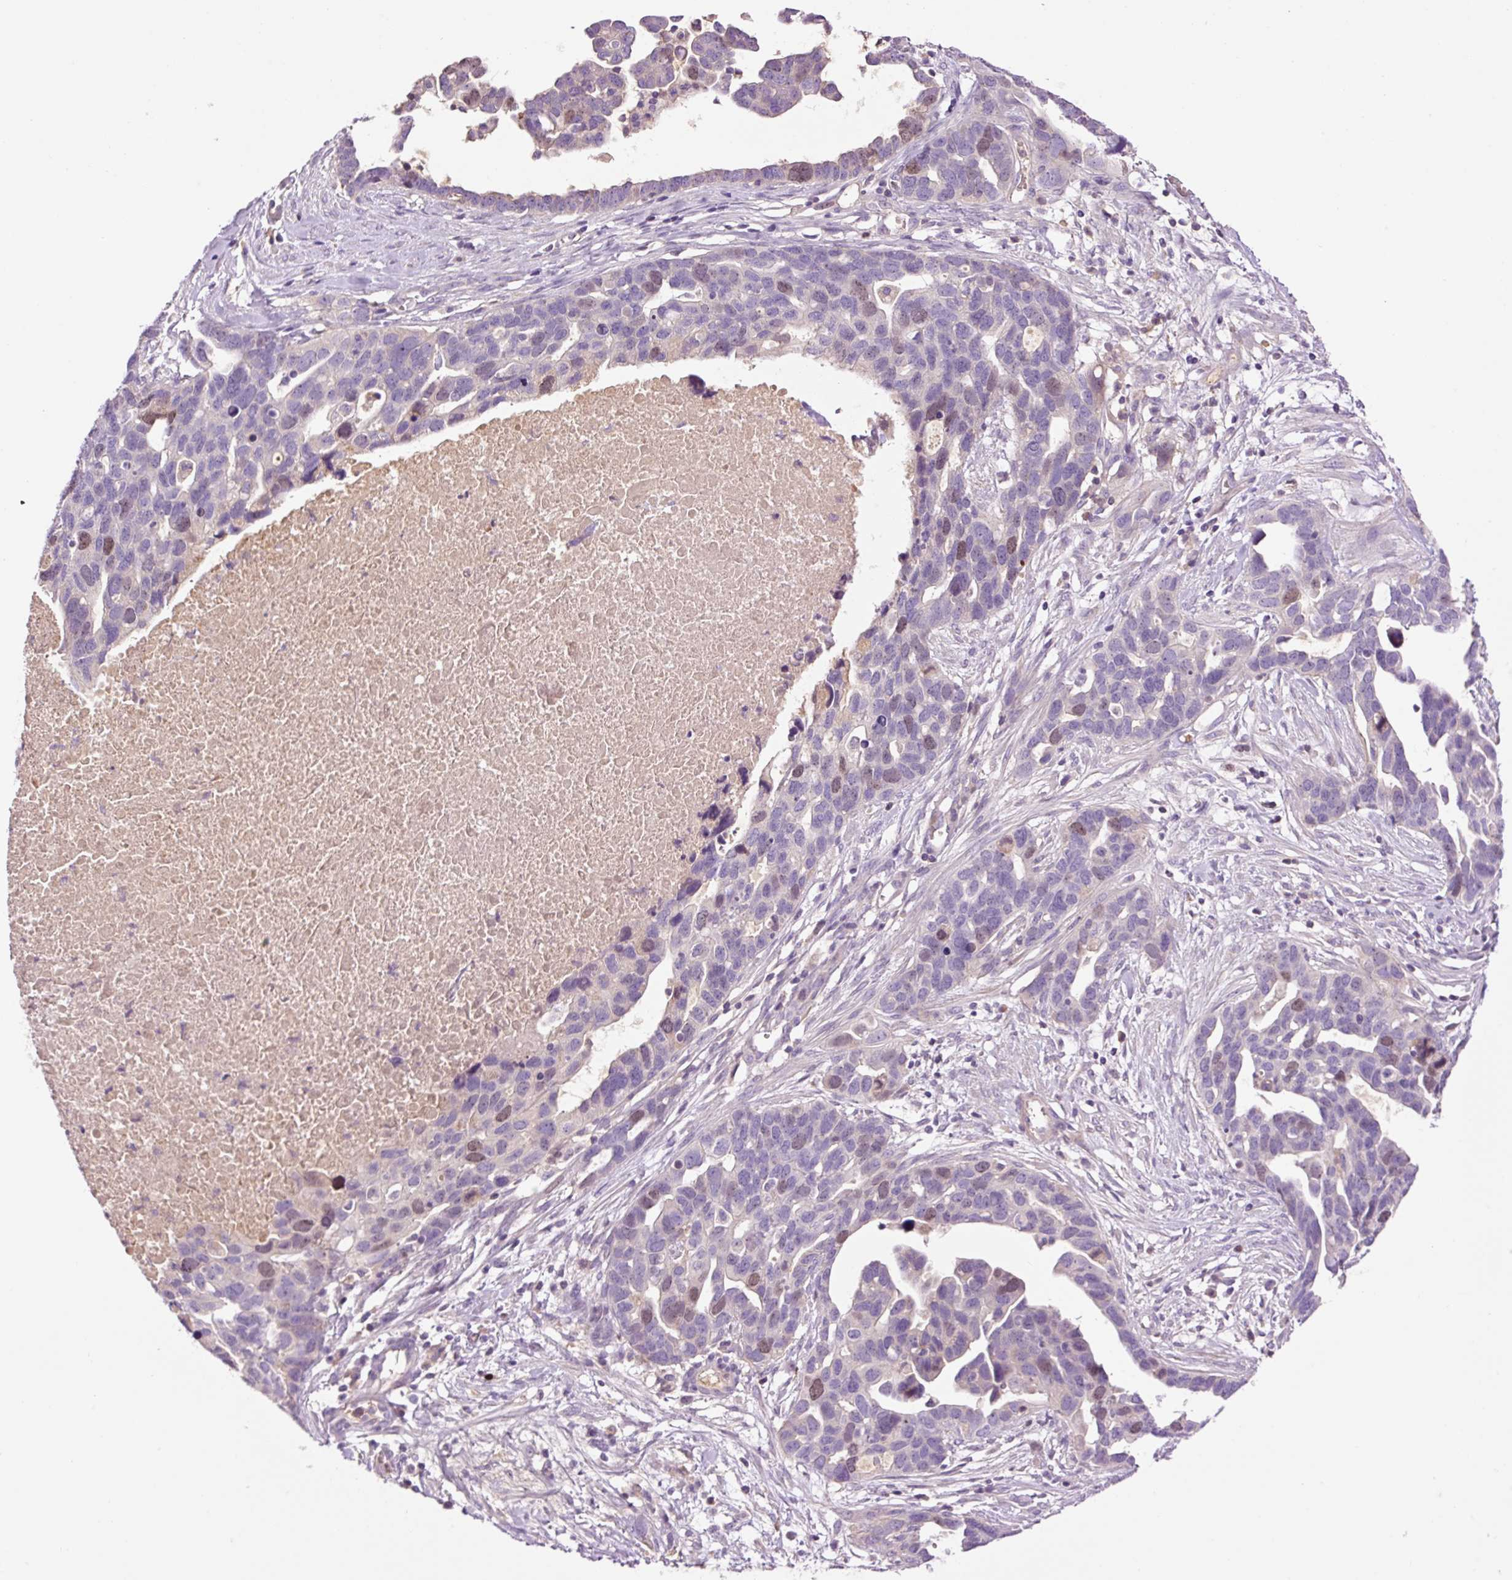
{"staining": {"intensity": "moderate", "quantity": "<25%", "location": "nuclear"}, "tissue": "ovarian cancer", "cell_type": "Tumor cells", "image_type": "cancer", "snomed": [{"axis": "morphology", "description": "Cystadenocarcinoma, serous, NOS"}, {"axis": "topography", "description": "Ovary"}], "caption": "Immunohistochemical staining of ovarian serous cystadenocarcinoma exhibits low levels of moderate nuclear staining in approximately <25% of tumor cells. Immunohistochemistry stains the protein in brown and the nuclei are stained blue.", "gene": "DPPA4", "patient": {"sex": "female", "age": 54}}